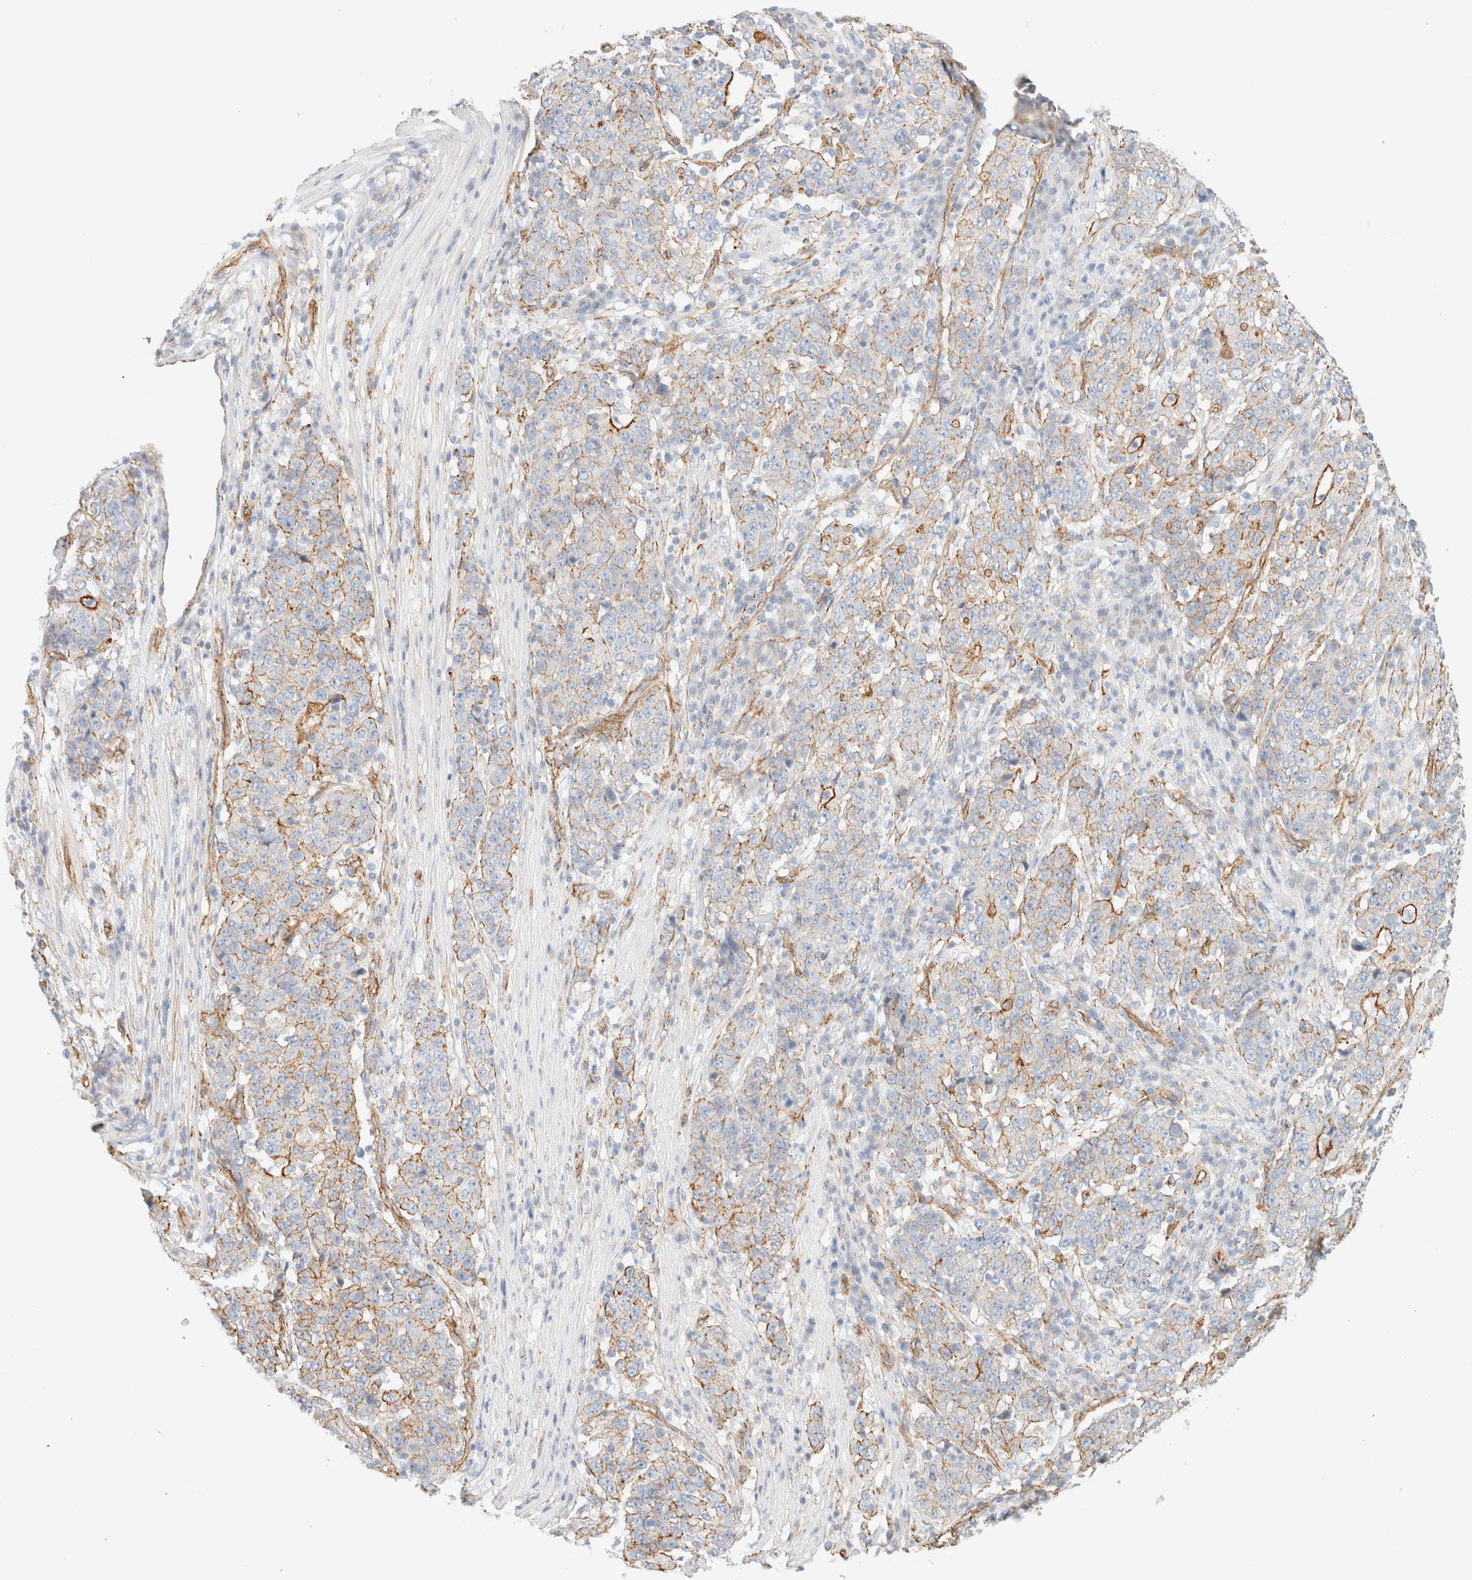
{"staining": {"intensity": "moderate", "quantity": "<25%", "location": "cytoplasmic/membranous"}, "tissue": "stomach cancer", "cell_type": "Tumor cells", "image_type": "cancer", "snomed": [{"axis": "morphology", "description": "Adenocarcinoma, NOS"}, {"axis": "topography", "description": "Stomach"}], "caption": "Immunohistochemistry of human stomach cancer (adenocarcinoma) shows low levels of moderate cytoplasmic/membranous staining in about <25% of tumor cells.", "gene": "CYB5R4", "patient": {"sex": "male", "age": 59}}